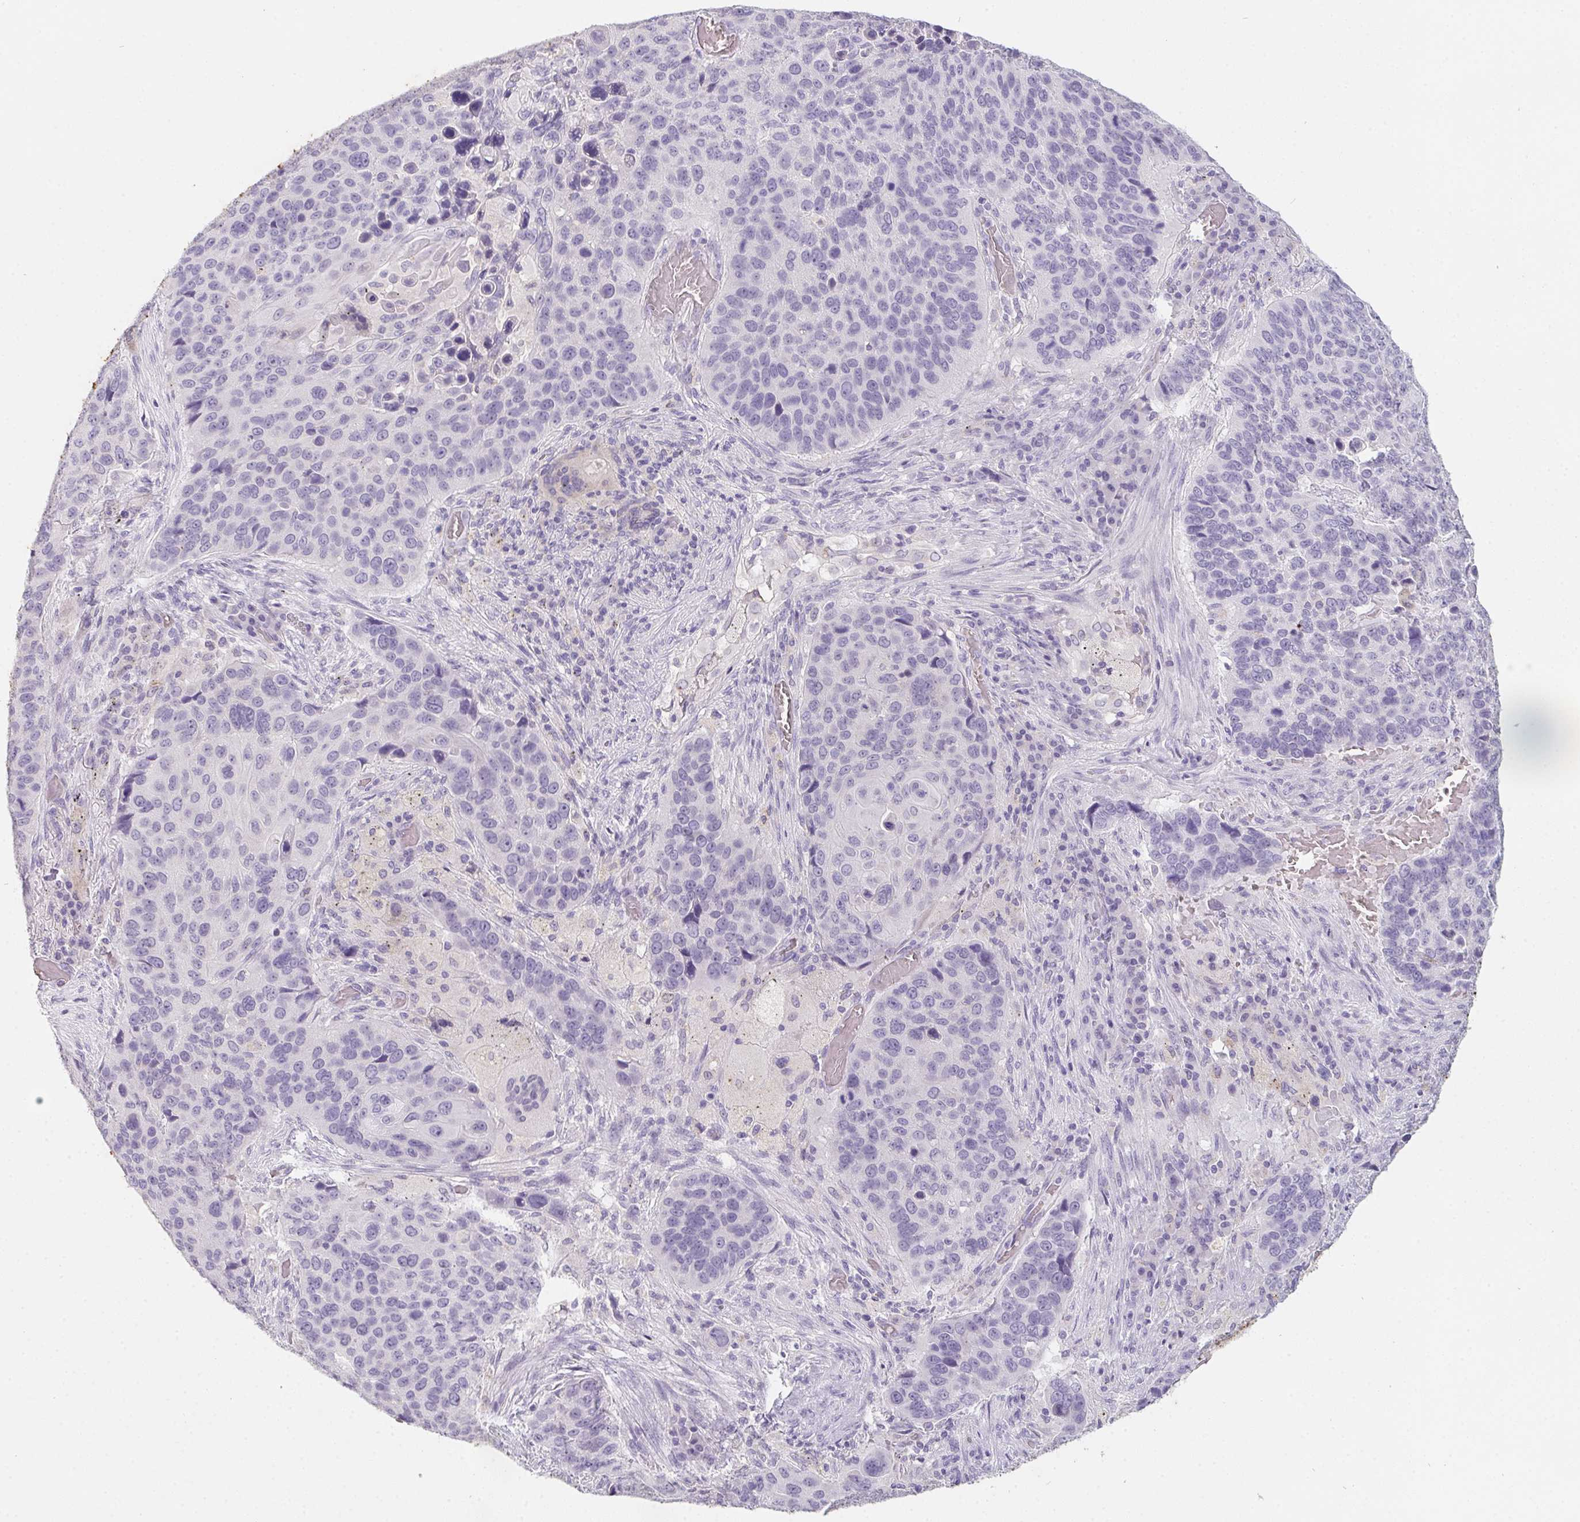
{"staining": {"intensity": "negative", "quantity": "none", "location": "none"}, "tissue": "lung cancer", "cell_type": "Tumor cells", "image_type": "cancer", "snomed": [{"axis": "morphology", "description": "Squamous cell carcinoma, NOS"}, {"axis": "topography", "description": "Lung"}], "caption": "High power microscopy micrograph of an immunohistochemistry micrograph of squamous cell carcinoma (lung), revealing no significant expression in tumor cells.", "gene": "DCD", "patient": {"sex": "male", "age": 68}}